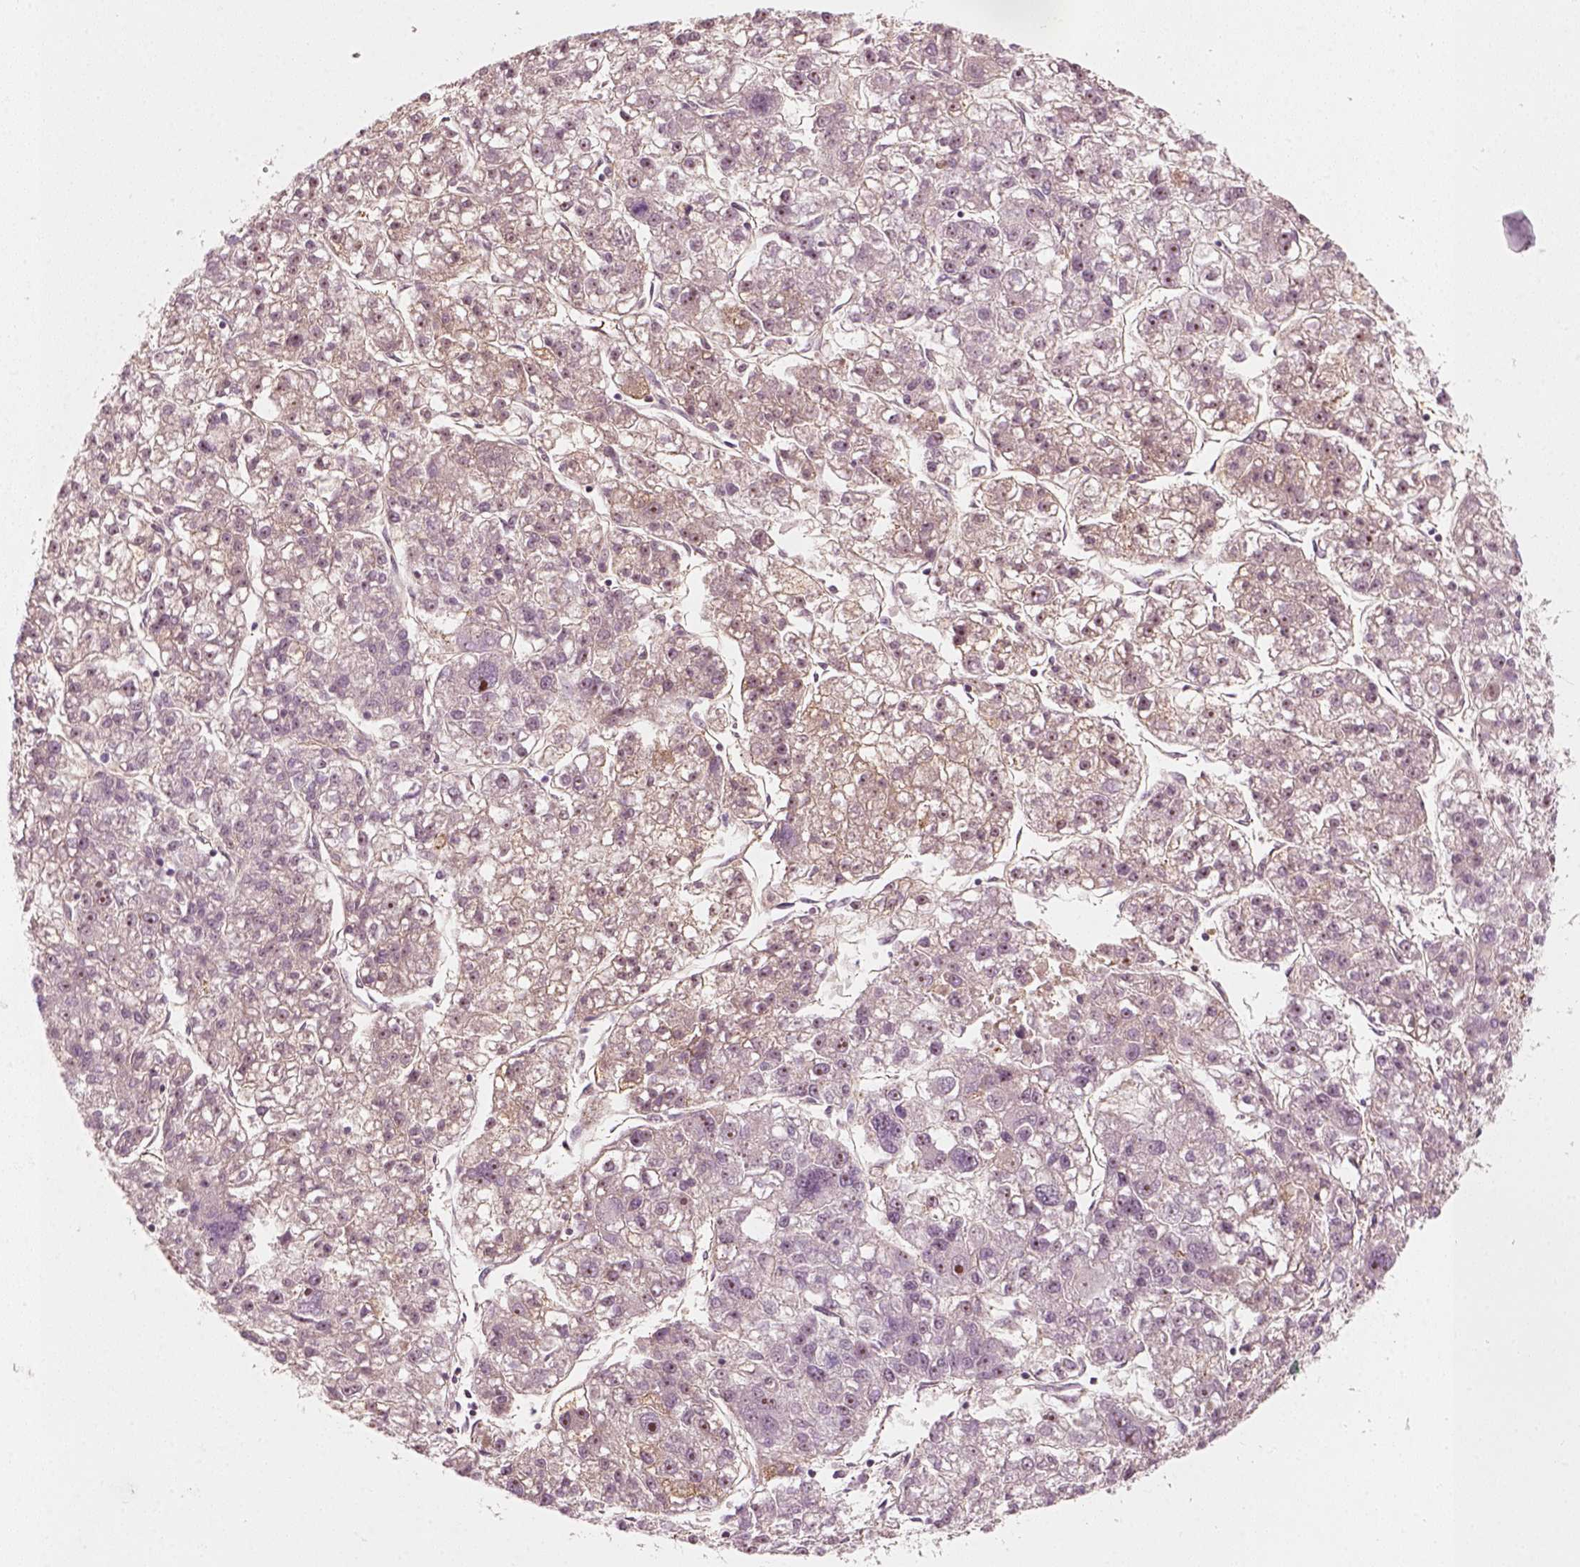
{"staining": {"intensity": "negative", "quantity": "none", "location": "none"}, "tissue": "liver cancer", "cell_type": "Tumor cells", "image_type": "cancer", "snomed": [{"axis": "morphology", "description": "Carcinoma, Hepatocellular, NOS"}, {"axis": "topography", "description": "Liver"}], "caption": "Human liver cancer stained for a protein using immunohistochemistry displays no expression in tumor cells.", "gene": "DNASE1L1", "patient": {"sex": "male", "age": 56}}